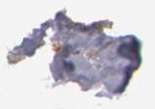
{"staining": {"intensity": "strong", "quantity": ">75%", "location": "nuclear"}, "tissue": "breast cancer", "cell_type": "Tumor cells", "image_type": "cancer", "snomed": [{"axis": "morphology", "description": "Duct carcinoma"}, {"axis": "topography", "description": "Breast"}], "caption": "This micrograph demonstrates immunohistochemistry (IHC) staining of human invasive ductal carcinoma (breast), with high strong nuclear positivity in about >75% of tumor cells.", "gene": "MXD1", "patient": {"sex": "female", "age": 45}}